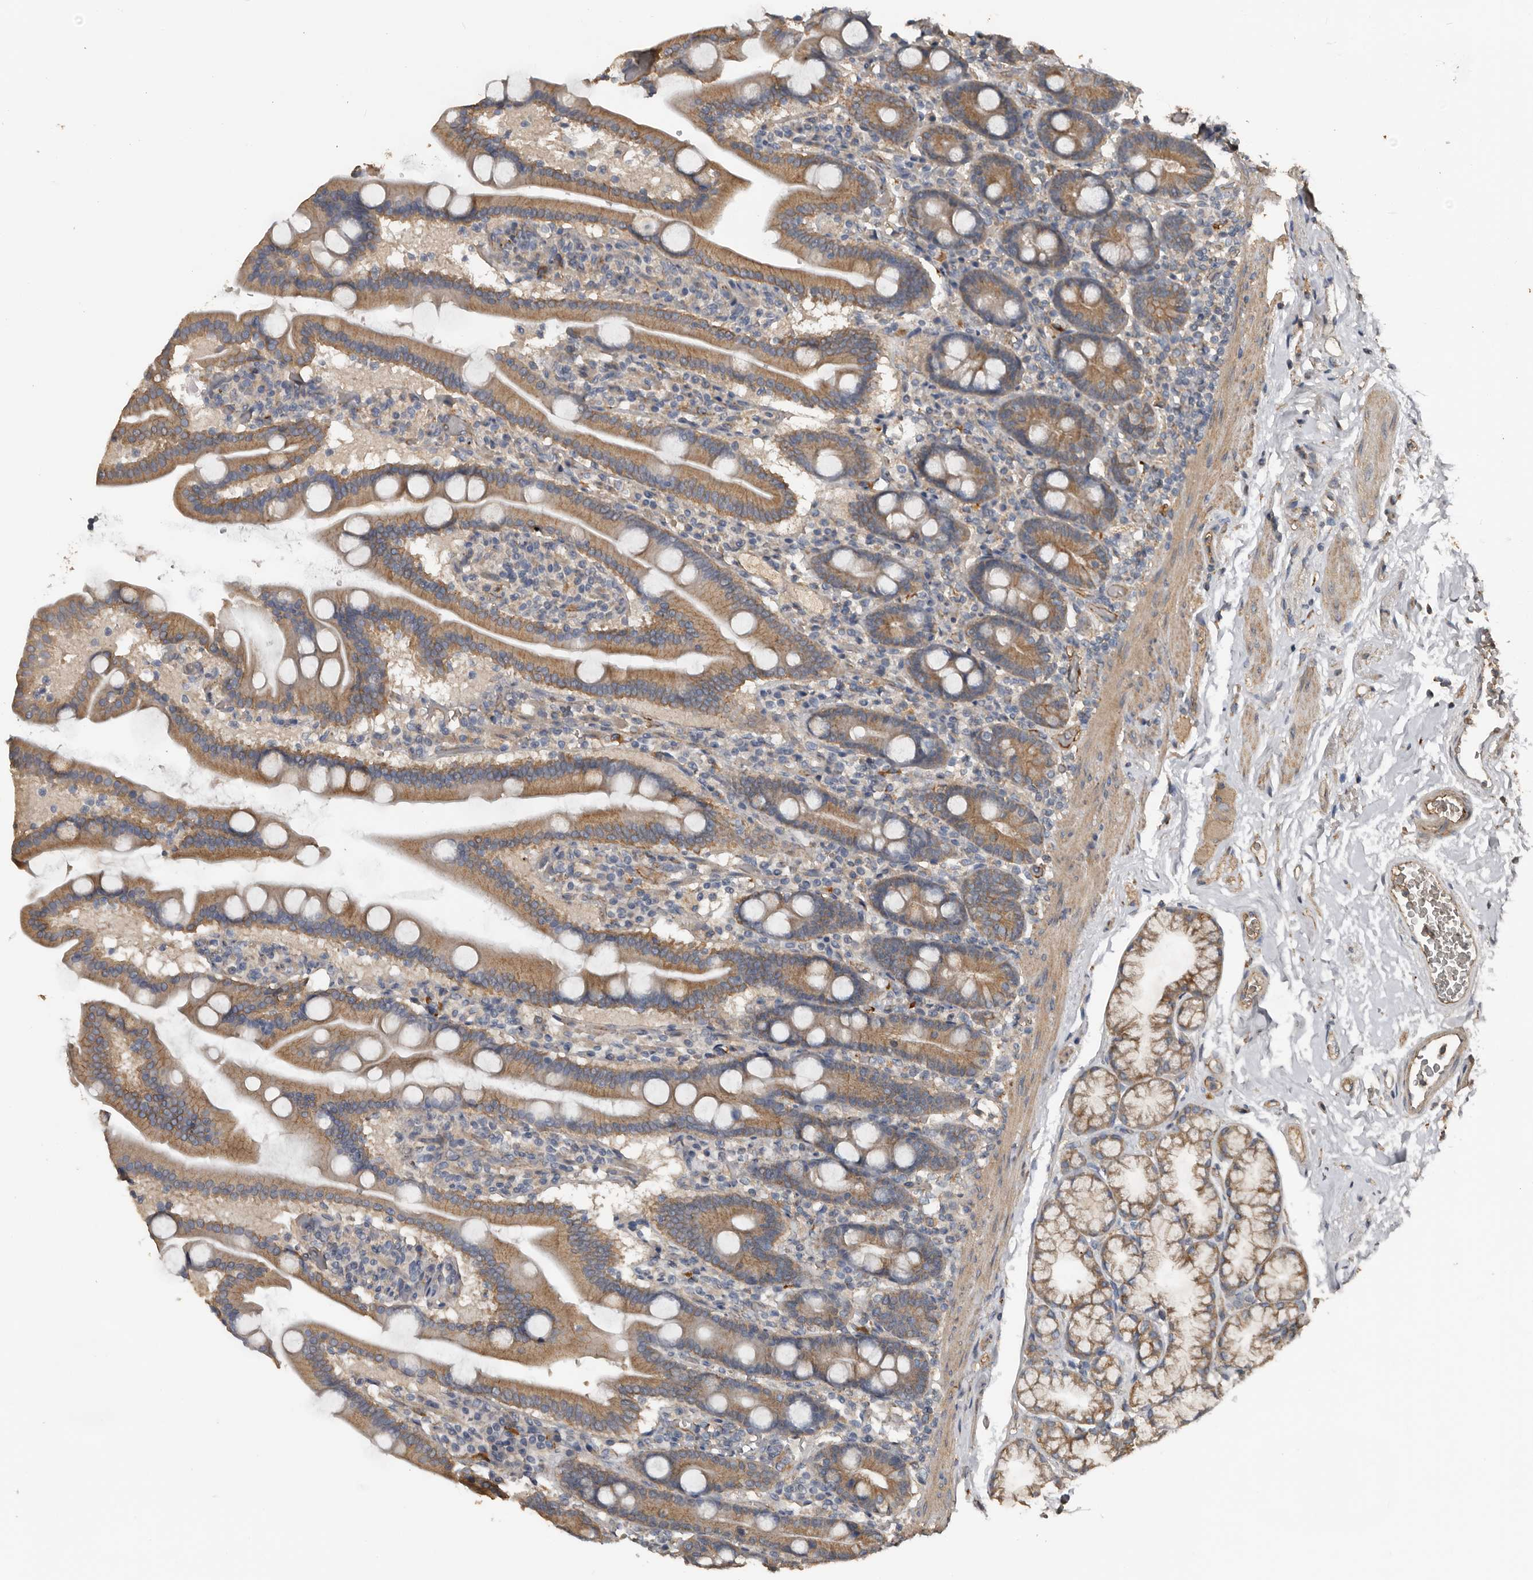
{"staining": {"intensity": "moderate", "quantity": ">75%", "location": "cytoplasmic/membranous"}, "tissue": "duodenum", "cell_type": "Glandular cells", "image_type": "normal", "snomed": [{"axis": "morphology", "description": "Normal tissue, NOS"}, {"axis": "topography", "description": "Duodenum"}], "caption": "Immunohistochemical staining of unremarkable human duodenum shows medium levels of moderate cytoplasmic/membranous expression in about >75% of glandular cells. The protein of interest is shown in brown color, while the nuclei are stained blue.", "gene": "HYAL4", "patient": {"sex": "male", "age": 55}}